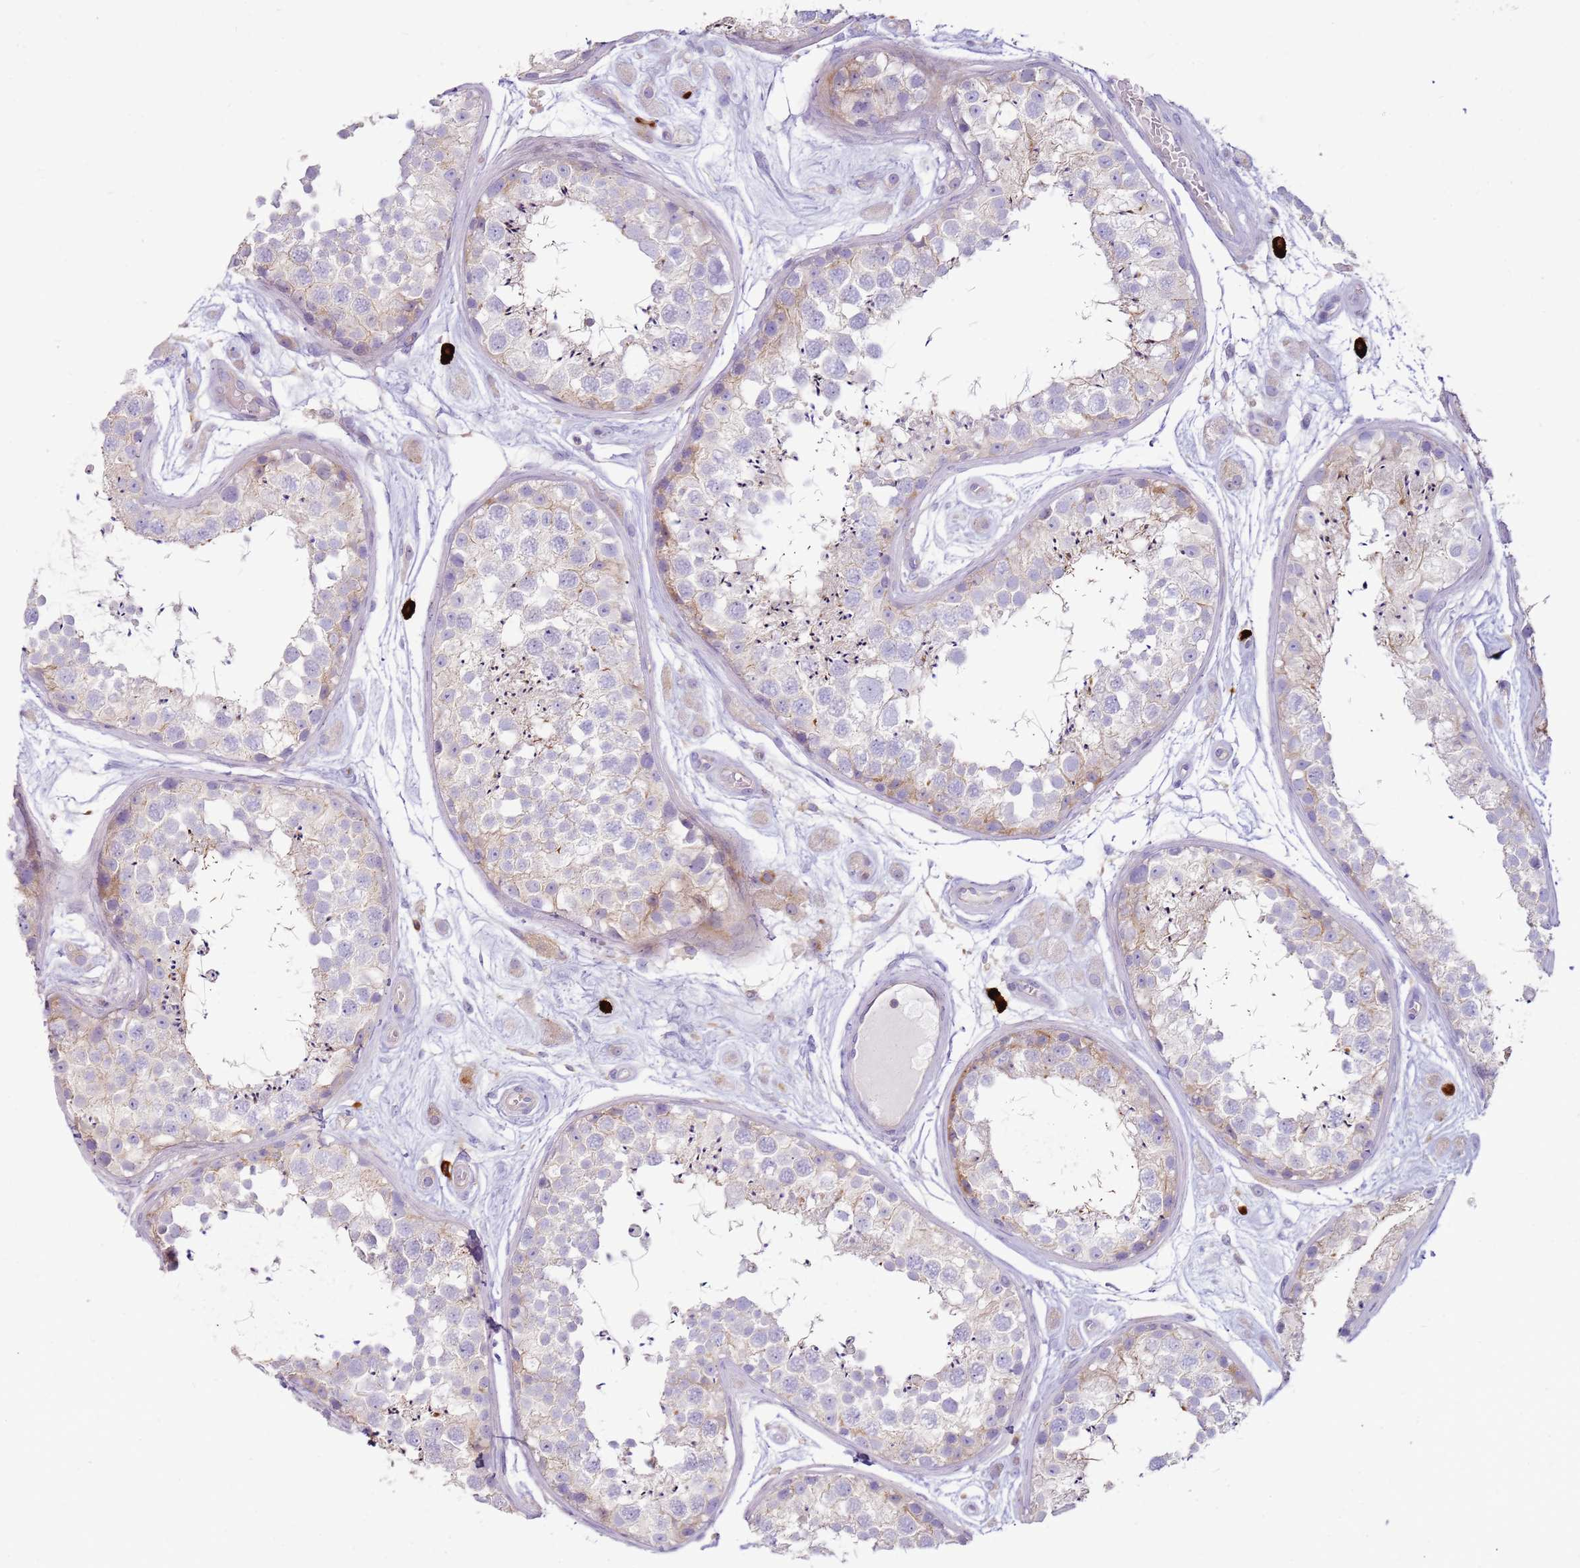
{"staining": {"intensity": "weak", "quantity": "<25%", "location": "cytoplasmic/membranous"}, "tissue": "testis", "cell_type": "Cells in seminiferous ducts", "image_type": "normal", "snomed": [{"axis": "morphology", "description": "Normal tissue, NOS"}, {"axis": "topography", "description": "Testis"}], "caption": "High power microscopy image of an immunohistochemistry image of unremarkable testis, revealing no significant positivity in cells in seminiferous ducts.", "gene": "FPR1", "patient": {"sex": "male", "age": 25}}